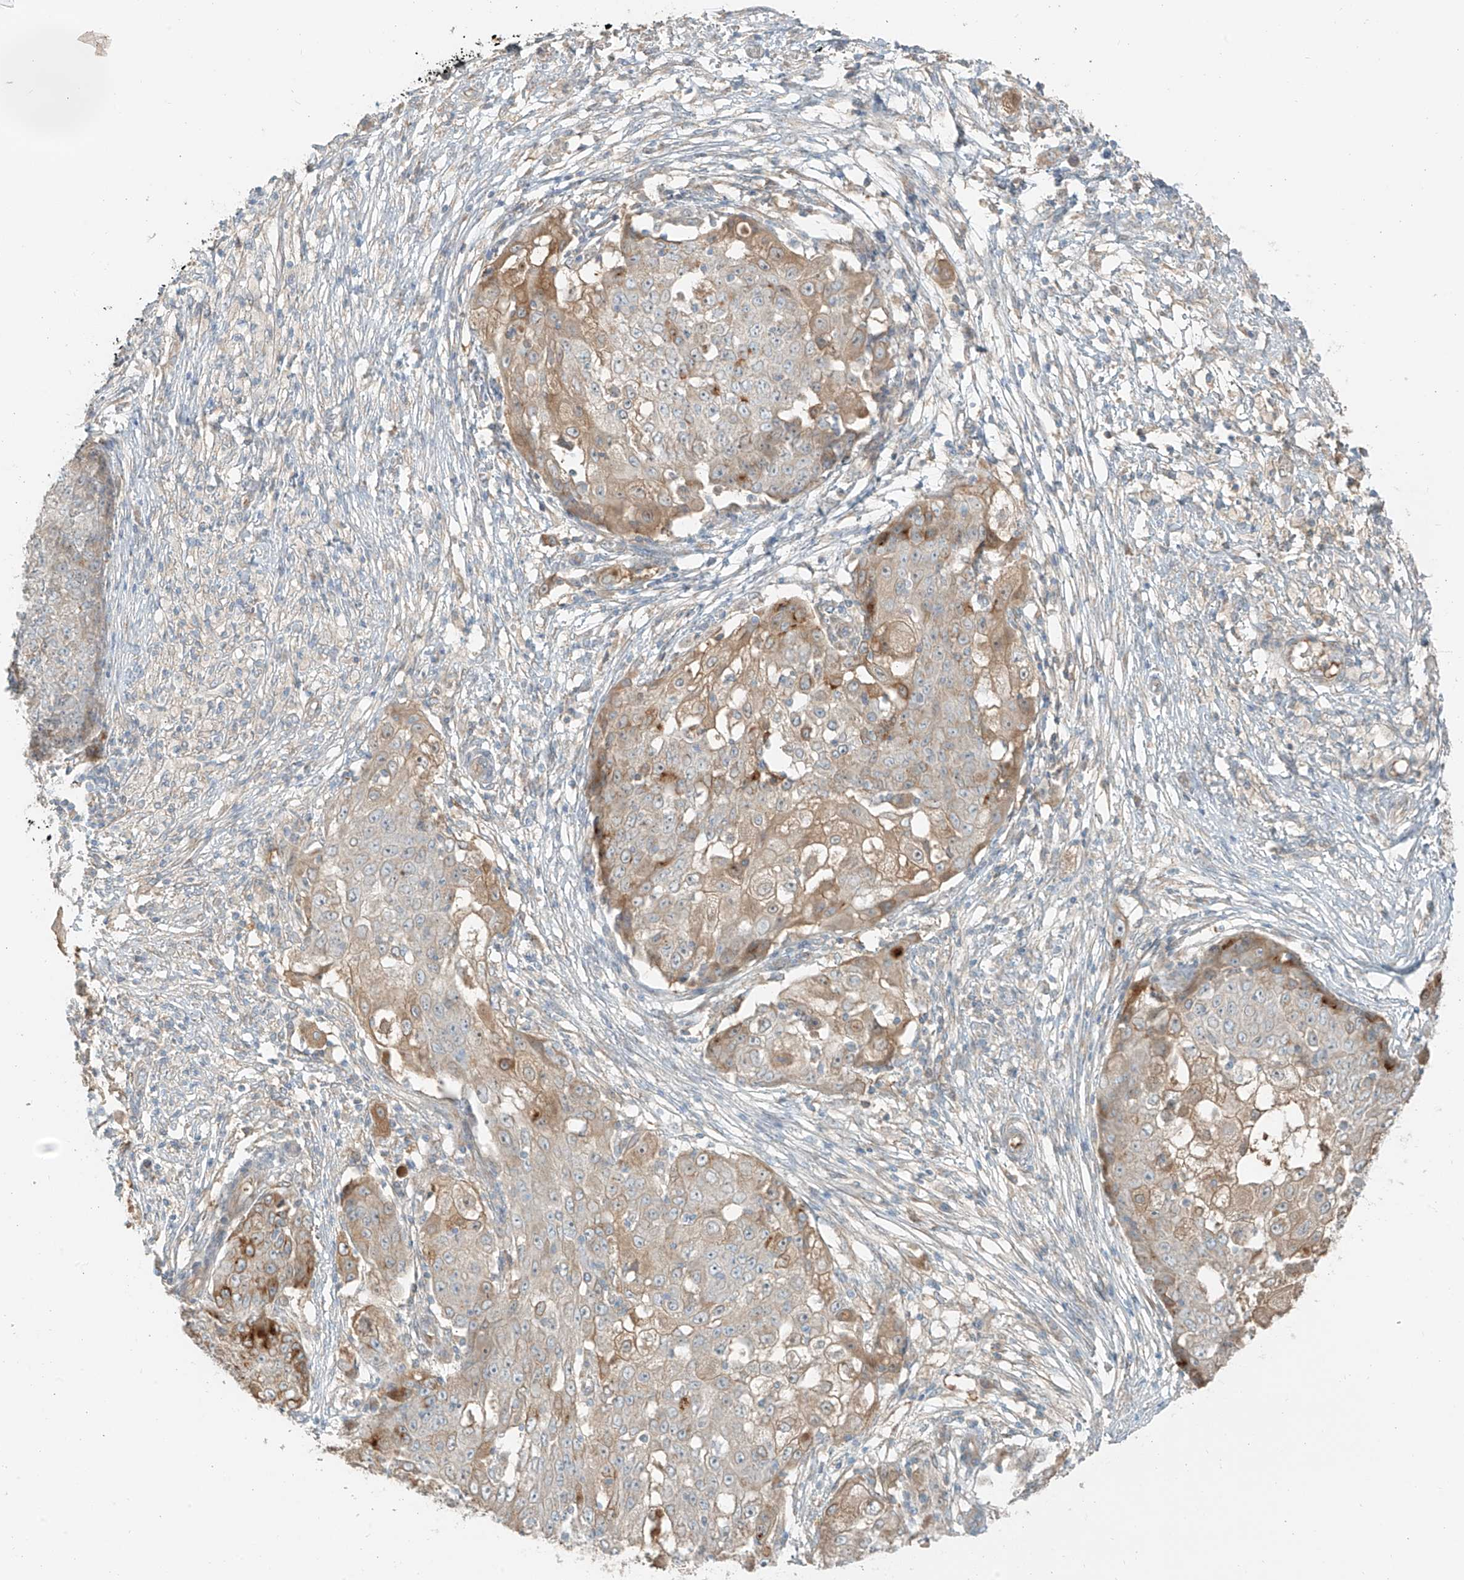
{"staining": {"intensity": "moderate", "quantity": "<25%", "location": "cytoplasmic/membranous"}, "tissue": "ovarian cancer", "cell_type": "Tumor cells", "image_type": "cancer", "snomed": [{"axis": "morphology", "description": "Carcinoma, endometroid"}, {"axis": "topography", "description": "Ovary"}], "caption": "A low amount of moderate cytoplasmic/membranous expression is present in about <25% of tumor cells in ovarian cancer (endometroid carcinoma) tissue.", "gene": "FSTL1", "patient": {"sex": "female", "age": 42}}